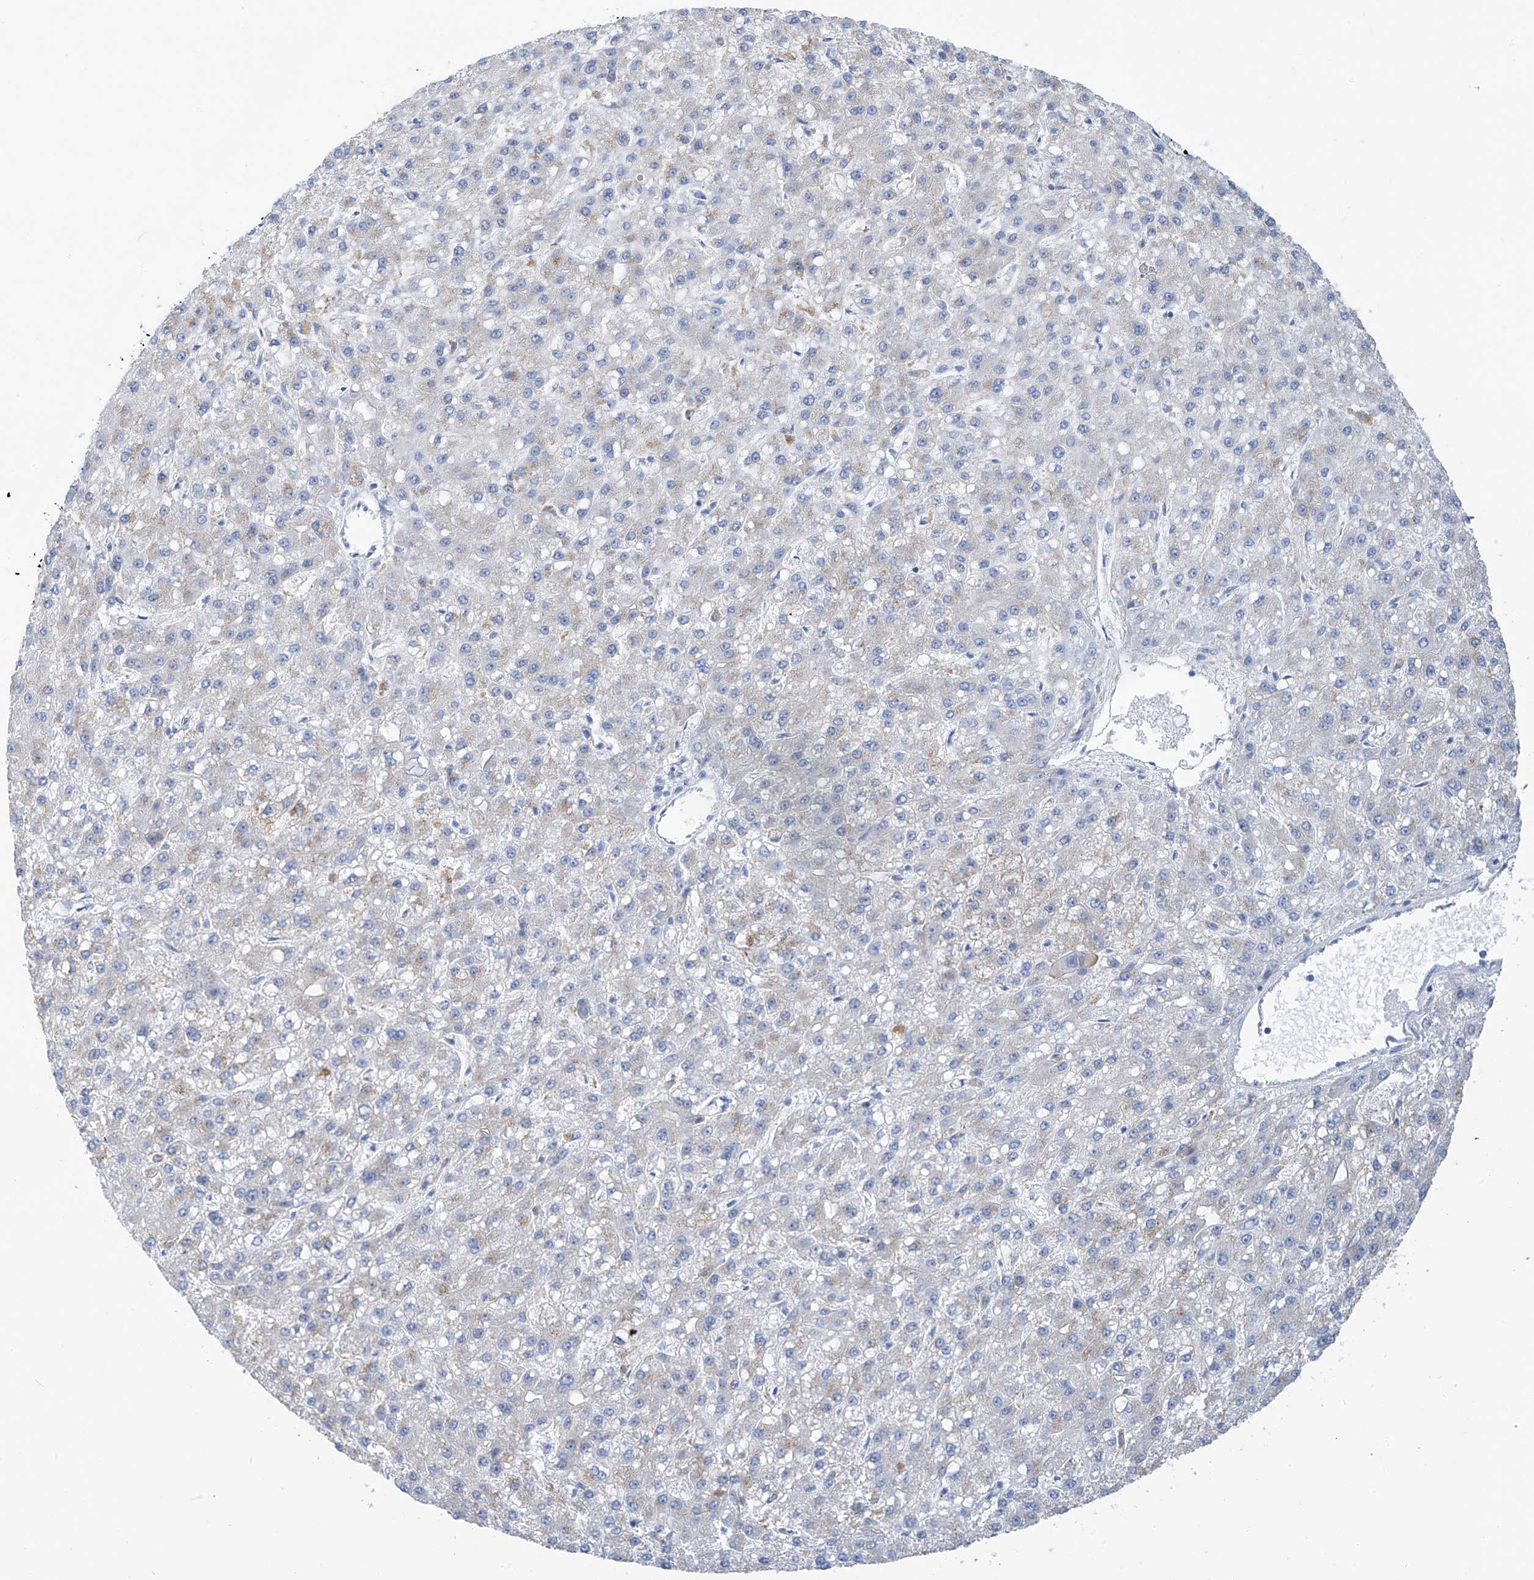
{"staining": {"intensity": "weak", "quantity": "<25%", "location": "cytoplasmic/membranous"}, "tissue": "liver cancer", "cell_type": "Tumor cells", "image_type": "cancer", "snomed": [{"axis": "morphology", "description": "Carcinoma, Hepatocellular, NOS"}, {"axis": "topography", "description": "Liver"}], "caption": "Liver cancer (hepatocellular carcinoma) was stained to show a protein in brown. There is no significant expression in tumor cells. (Immunohistochemistry (ihc), brightfield microscopy, high magnification).", "gene": "GLMP", "patient": {"sex": "male", "age": 67}}